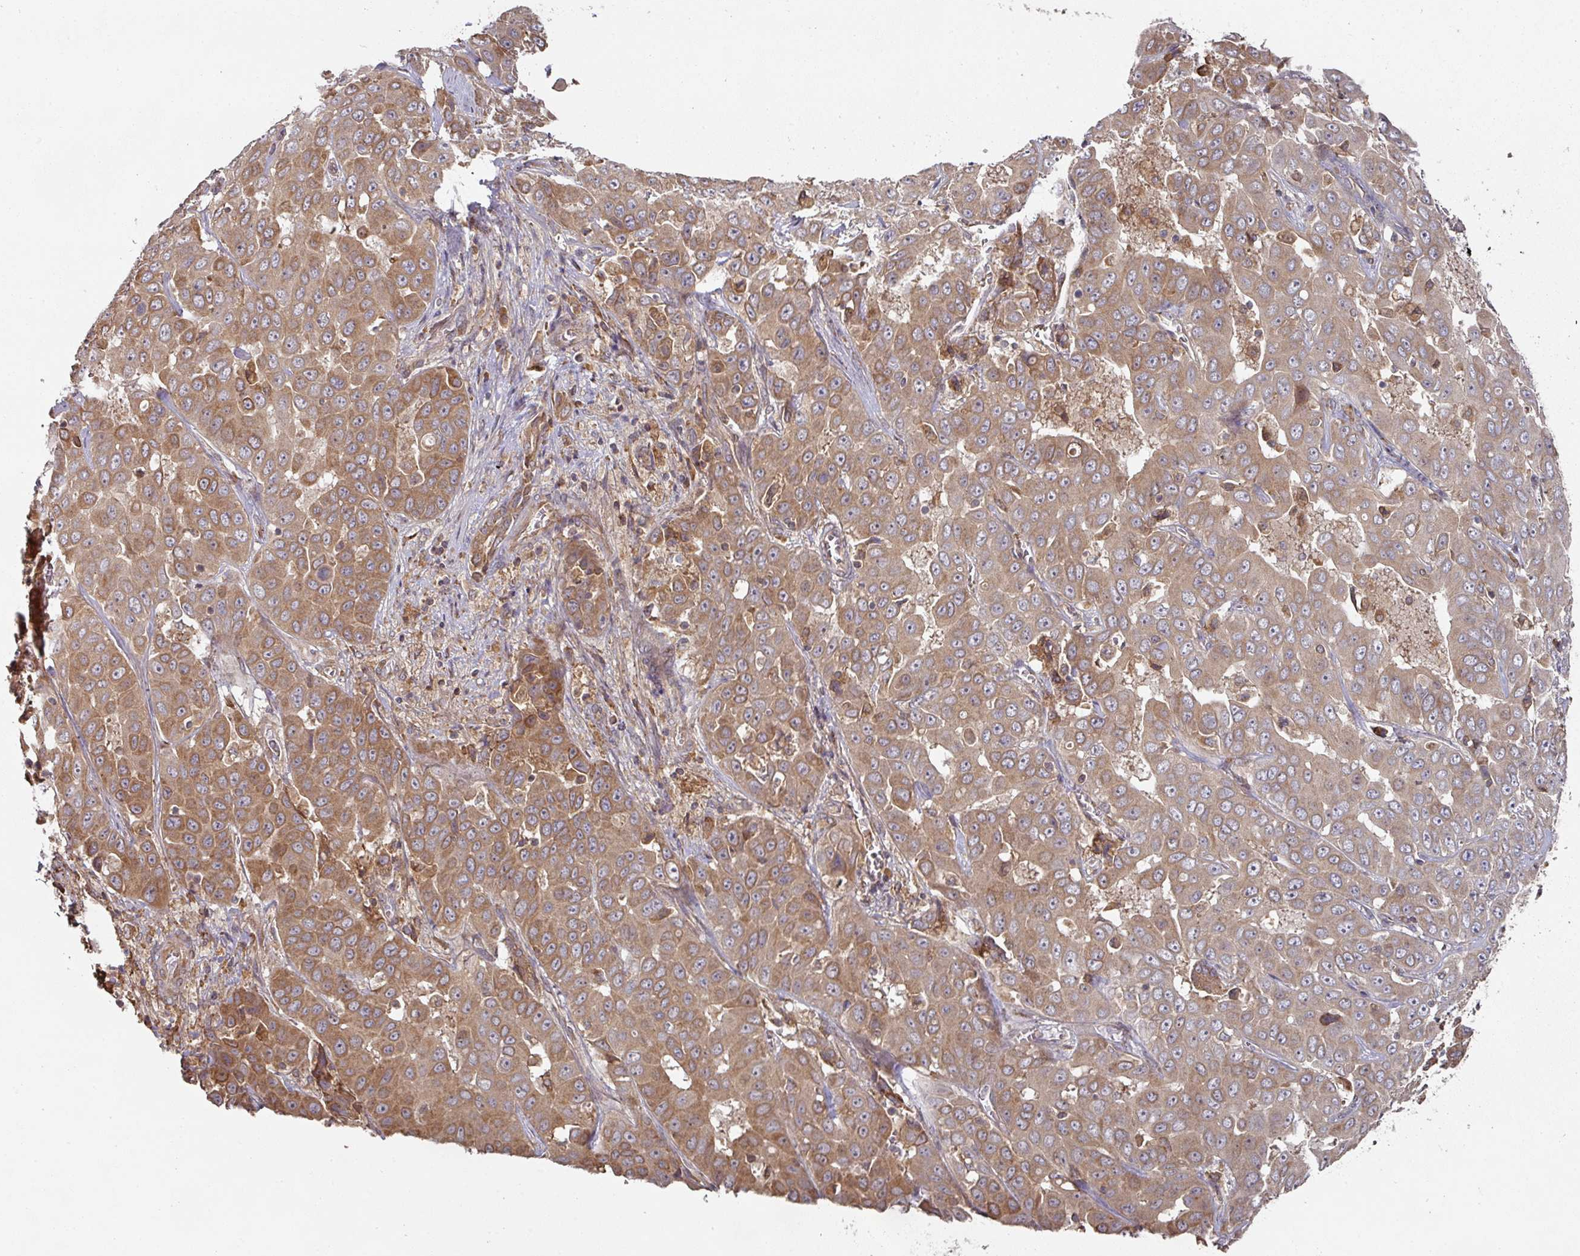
{"staining": {"intensity": "moderate", "quantity": ">75%", "location": "cytoplasmic/membranous"}, "tissue": "liver cancer", "cell_type": "Tumor cells", "image_type": "cancer", "snomed": [{"axis": "morphology", "description": "Cholangiocarcinoma"}, {"axis": "topography", "description": "Liver"}], "caption": "Cholangiocarcinoma (liver) stained with a protein marker demonstrates moderate staining in tumor cells.", "gene": "CEP95", "patient": {"sex": "female", "age": 52}}